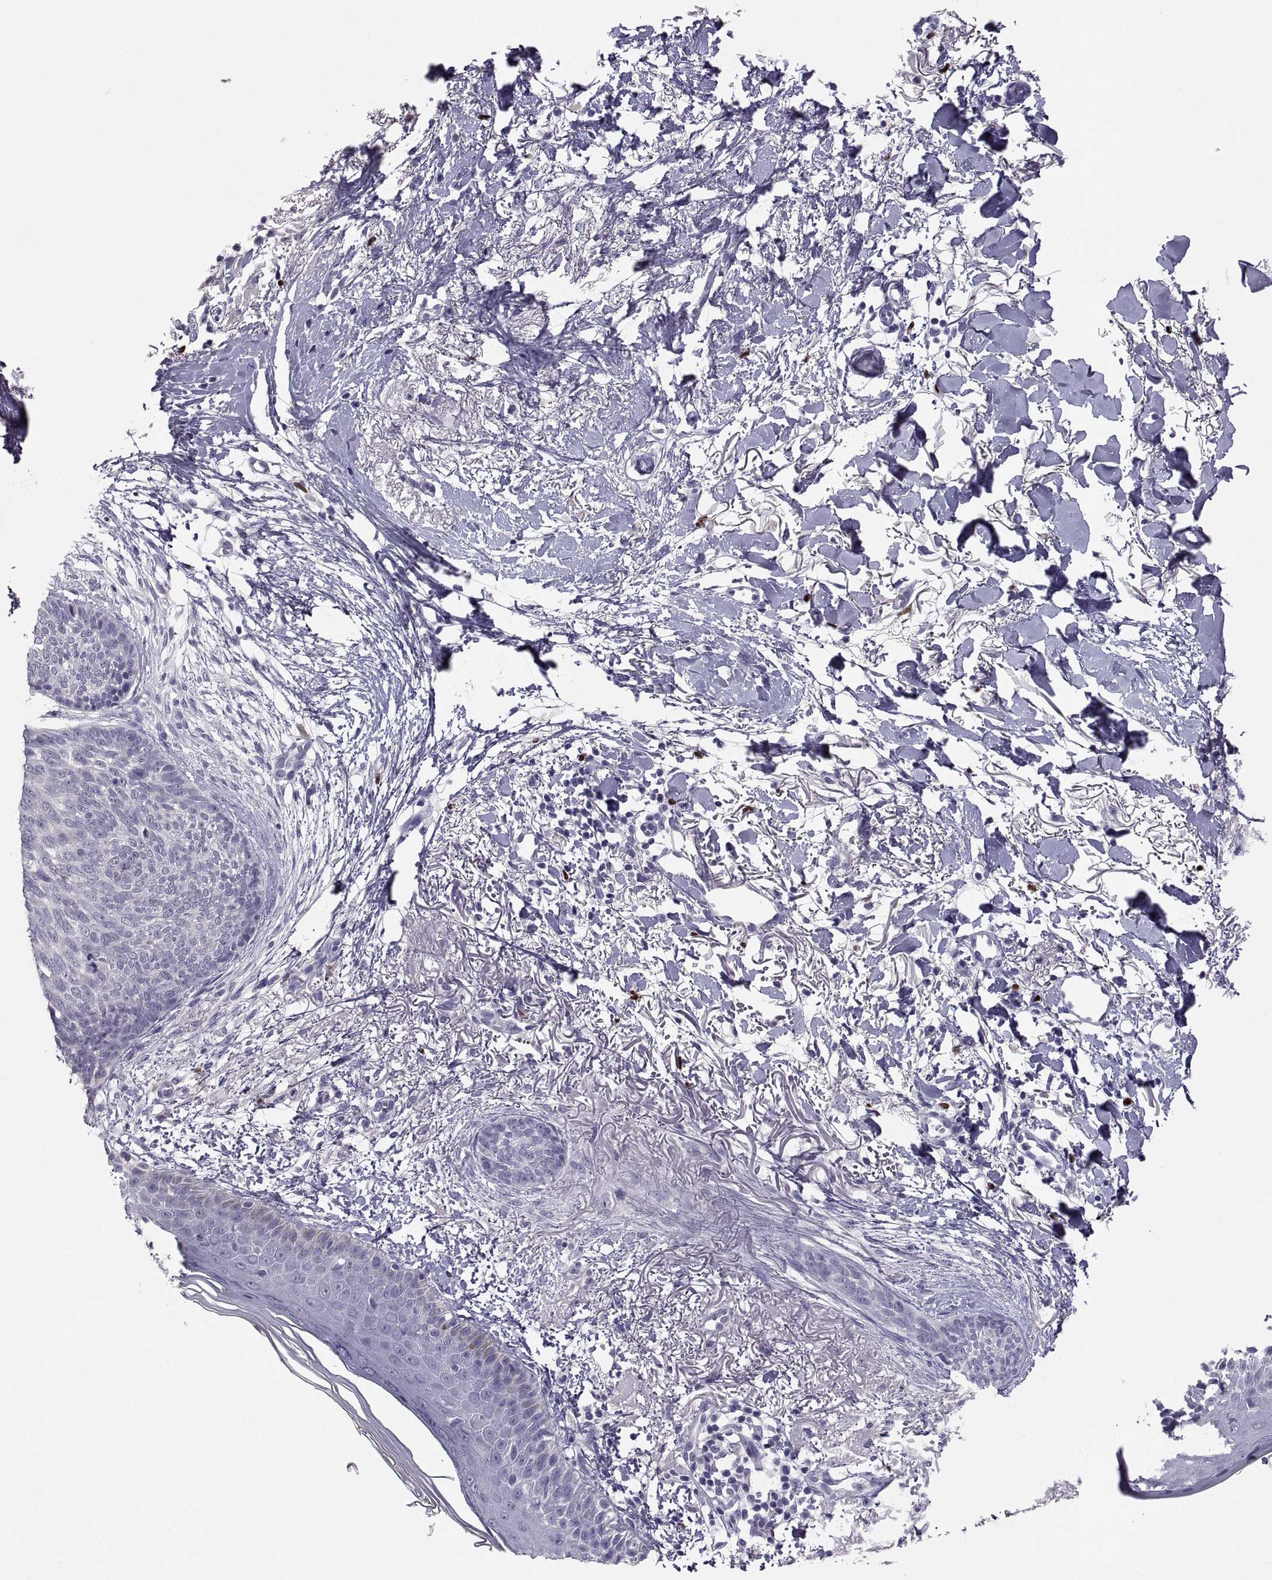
{"staining": {"intensity": "negative", "quantity": "none", "location": "none"}, "tissue": "skin cancer", "cell_type": "Tumor cells", "image_type": "cancer", "snomed": [{"axis": "morphology", "description": "Normal tissue, NOS"}, {"axis": "morphology", "description": "Basal cell carcinoma"}, {"axis": "topography", "description": "Skin"}], "caption": "Immunohistochemistry photomicrograph of neoplastic tissue: skin cancer (basal cell carcinoma) stained with DAB shows no significant protein expression in tumor cells.", "gene": "SOX21", "patient": {"sex": "male", "age": 84}}